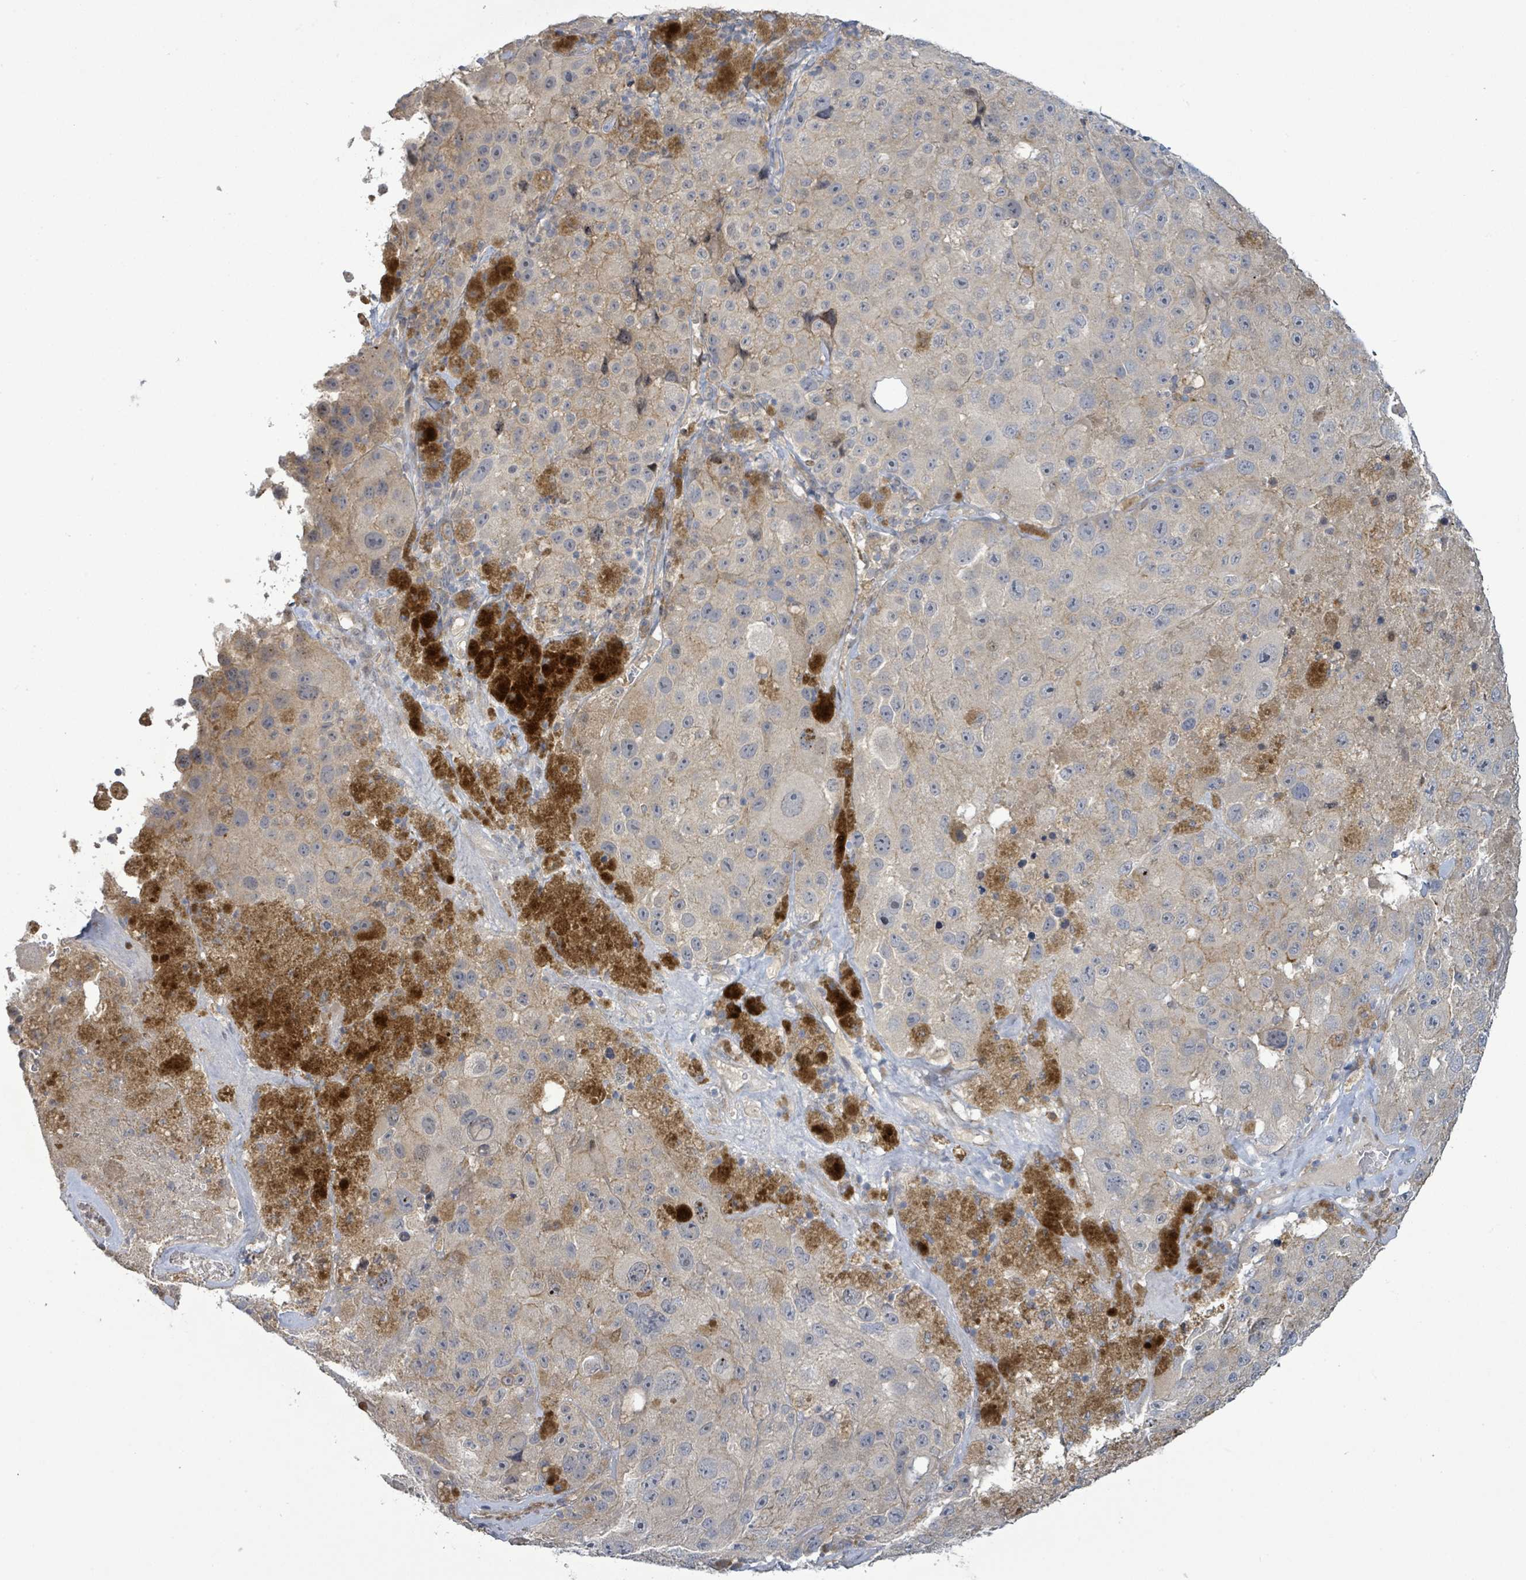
{"staining": {"intensity": "negative", "quantity": "none", "location": "none"}, "tissue": "melanoma", "cell_type": "Tumor cells", "image_type": "cancer", "snomed": [{"axis": "morphology", "description": "Malignant melanoma, Metastatic site"}, {"axis": "topography", "description": "Lymph node"}], "caption": "This histopathology image is of melanoma stained with IHC to label a protein in brown with the nuclei are counter-stained blue. There is no staining in tumor cells. The staining is performed using DAB (3,3'-diaminobenzidine) brown chromogen with nuclei counter-stained in using hematoxylin.", "gene": "SLIT3", "patient": {"sex": "male", "age": 62}}